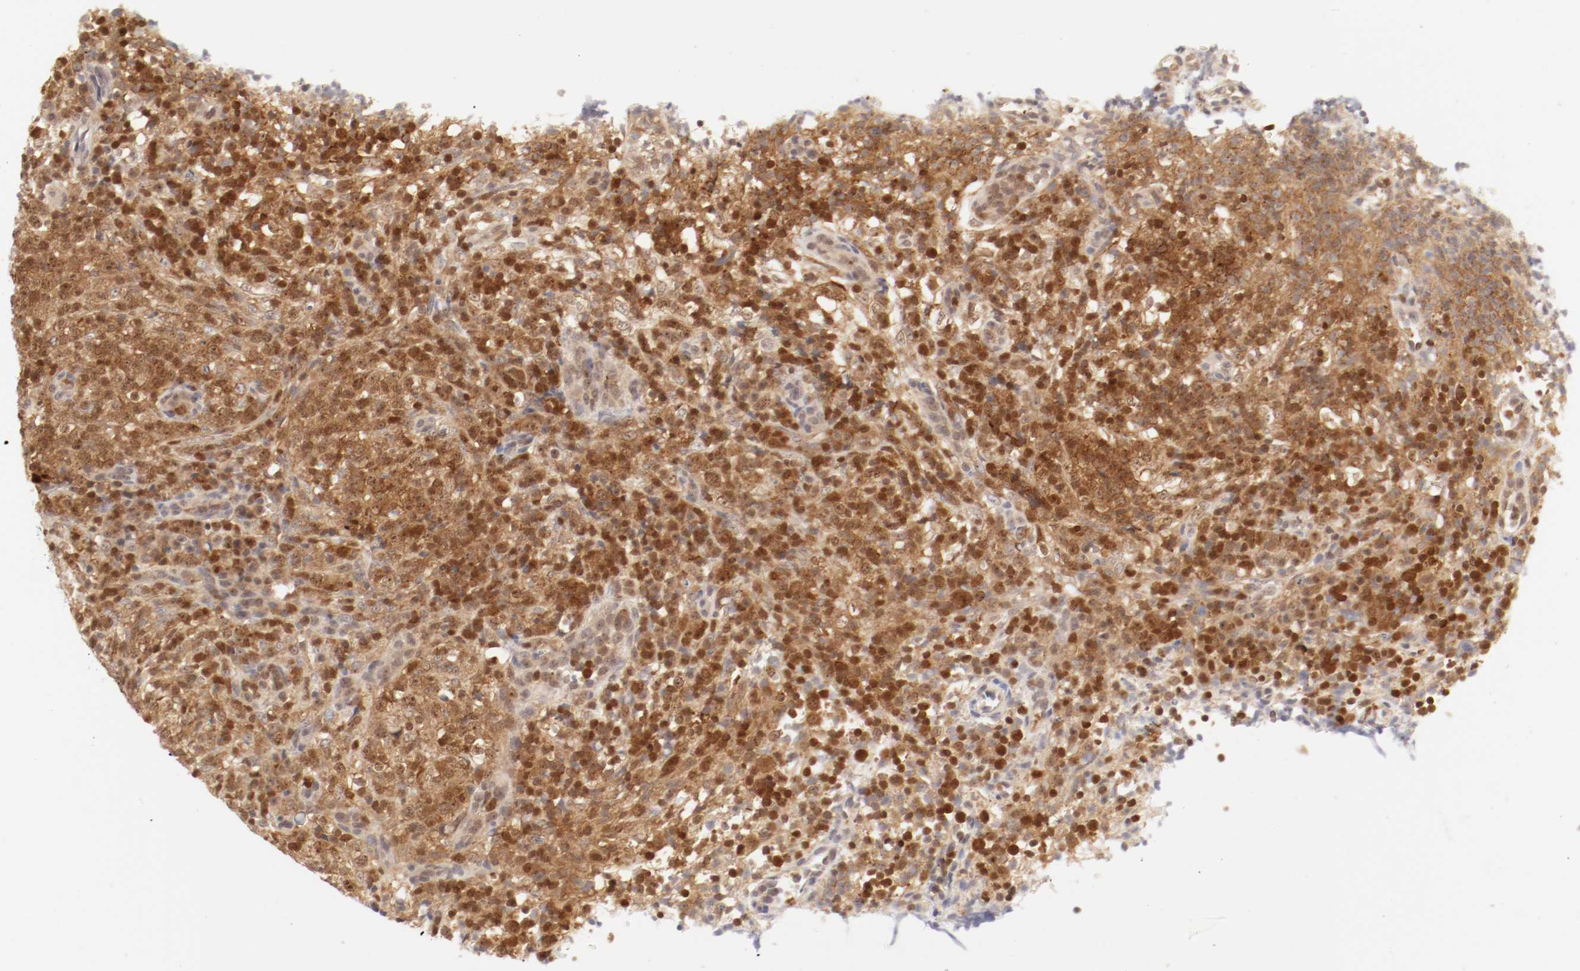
{"staining": {"intensity": "strong", "quantity": ">75%", "location": "cytoplasmic/membranous,nuclear"}, "tissue": "lymphoma", "cell_type": "Tumor cells", "image_type": "cancer", "snomed": [{"axis": "morphology", "description": "Malignant lymphoma, non-Hodgkin's type, High grade"}, {"axis": "topography", "description": "Lymph node"}], "caption": "IHC of human lymphoma demonstrates high levels of strong cytoplasmic/membranous and nuclear positivity in about >75% of tumor cells. (DAB IHC, brown staining for protein, blue staining for nuclei).", "gene": "KIF2A", "patient": {"sex": "female", "age": 76}}